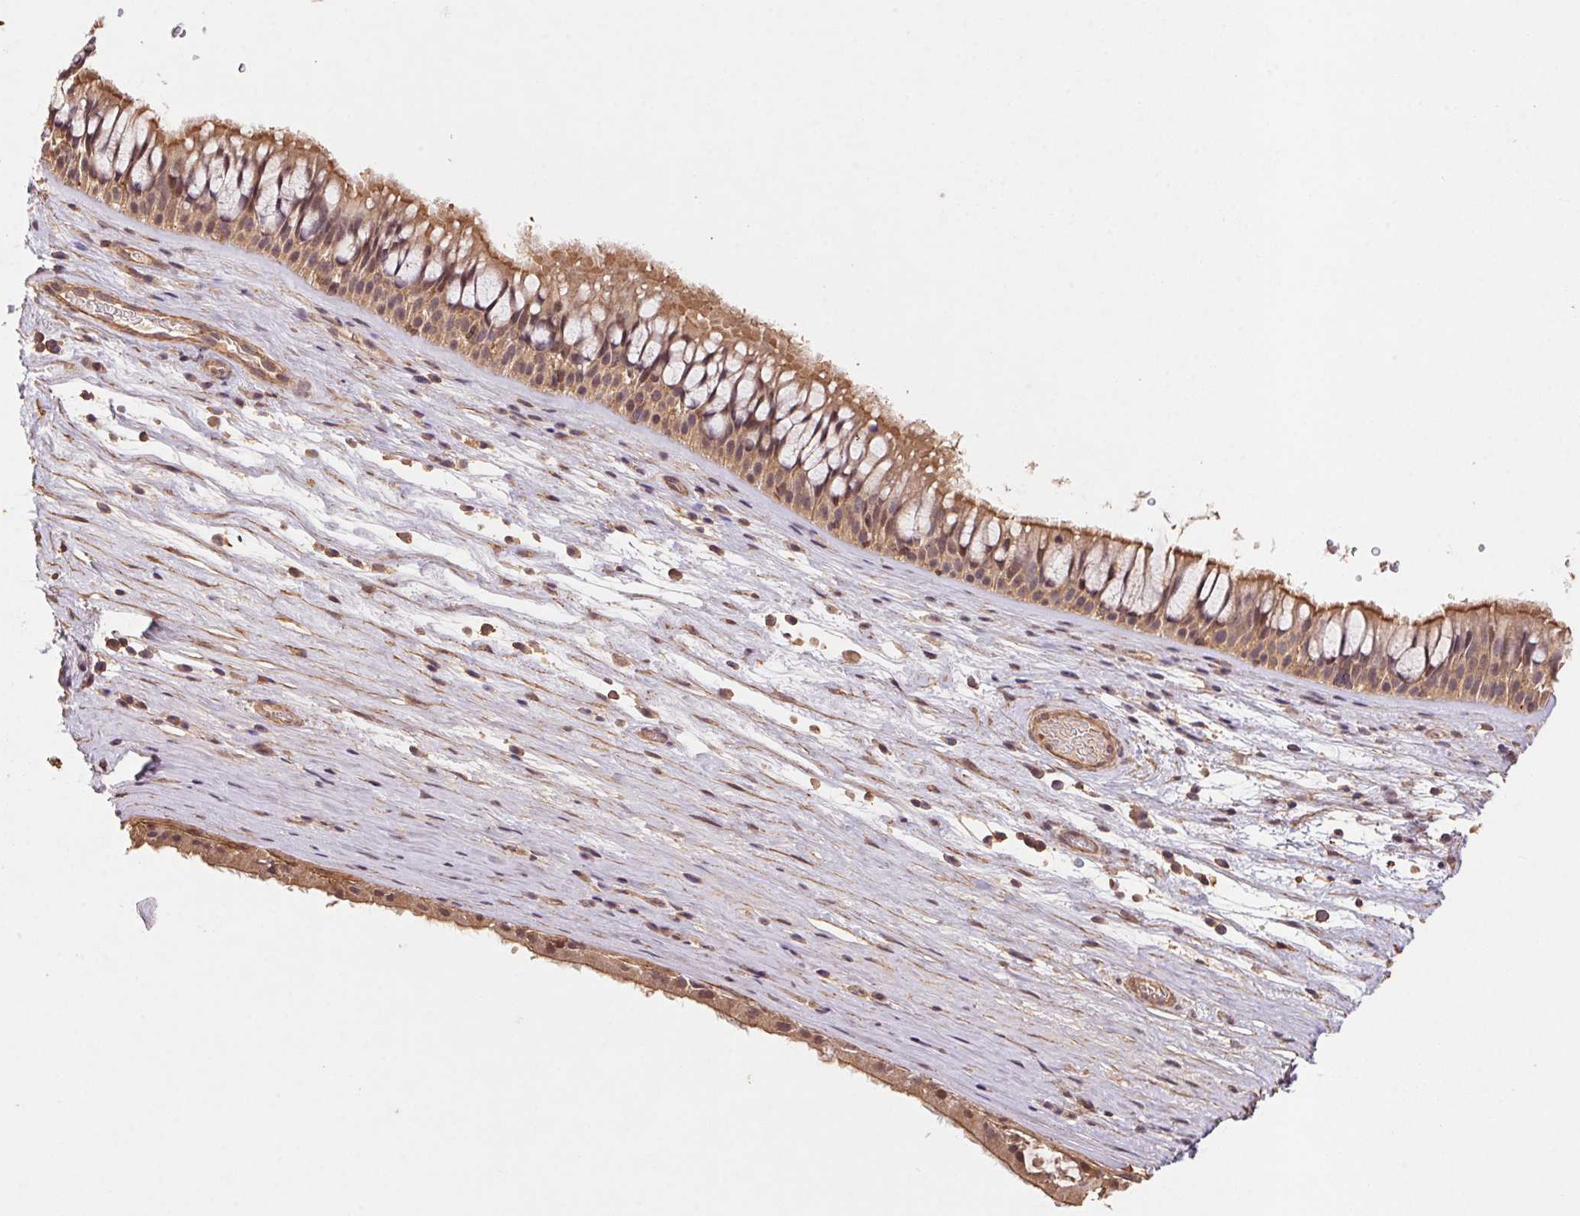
{"staining": {"intensity": "moderate", "quantity": ">75%", "location": "cytoplasmic/membranous"}, "tissue": "nasopharynx", "cell_type": "Respiratory epithelial cells", "image_type": "normal", "snomed": [{"axis": "morphology", "description": "Normal tissue, NOS"}, {"axis": "topography", "description": "Nasopharynx"}], "caption": "This micrograph shows IHC staining of benign human nasopharynx, with medium moderate cytoplasmic/membranous positivity in approximately >75% of respiratory epithelial cells.", "gene": "ATG10", "patient": {"sex": "male", "age": 74}}